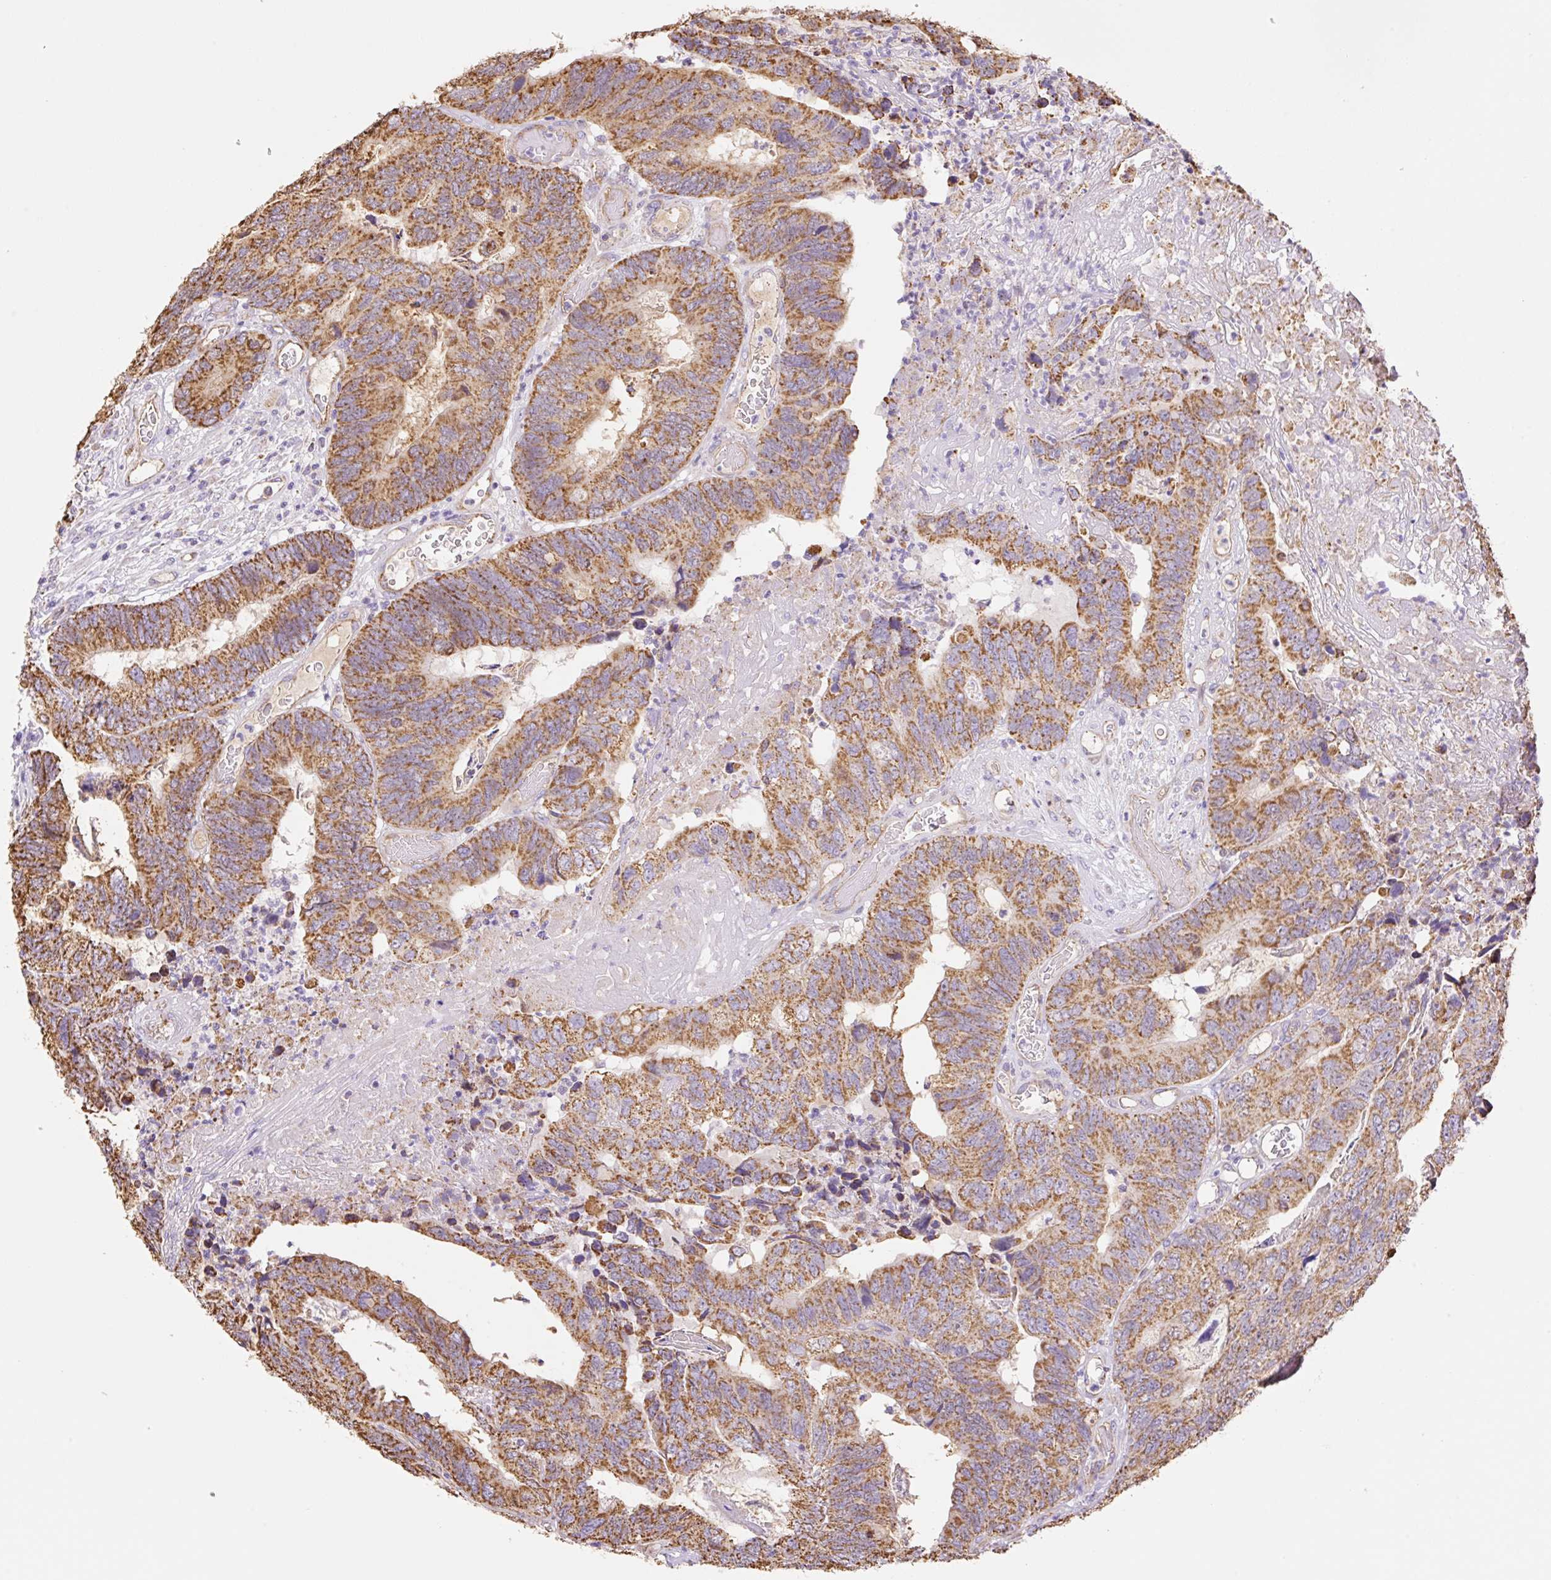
{"staining": {"intensity": "moderate", "quantity": ">75%", "location": "cytoplasmic/membranous"}, "tissue": "colorectal cancer", "cell_type": "Tumor cells", "image_type": "cancer", "snomed": [{"axis": "morphology", "description": "Adenocarcinoma, NOS"}, {"axis": "topography", "description": "Colon"}], "caption": "About >75% of tumor cells in adenocarcinoma (colorectal) show moderate cytoplasmic/membranous protein staining as visualized by brown immunohistochemical staining.", "gene": "ESAM", "patient": {"sex": "female", "age": 67}}